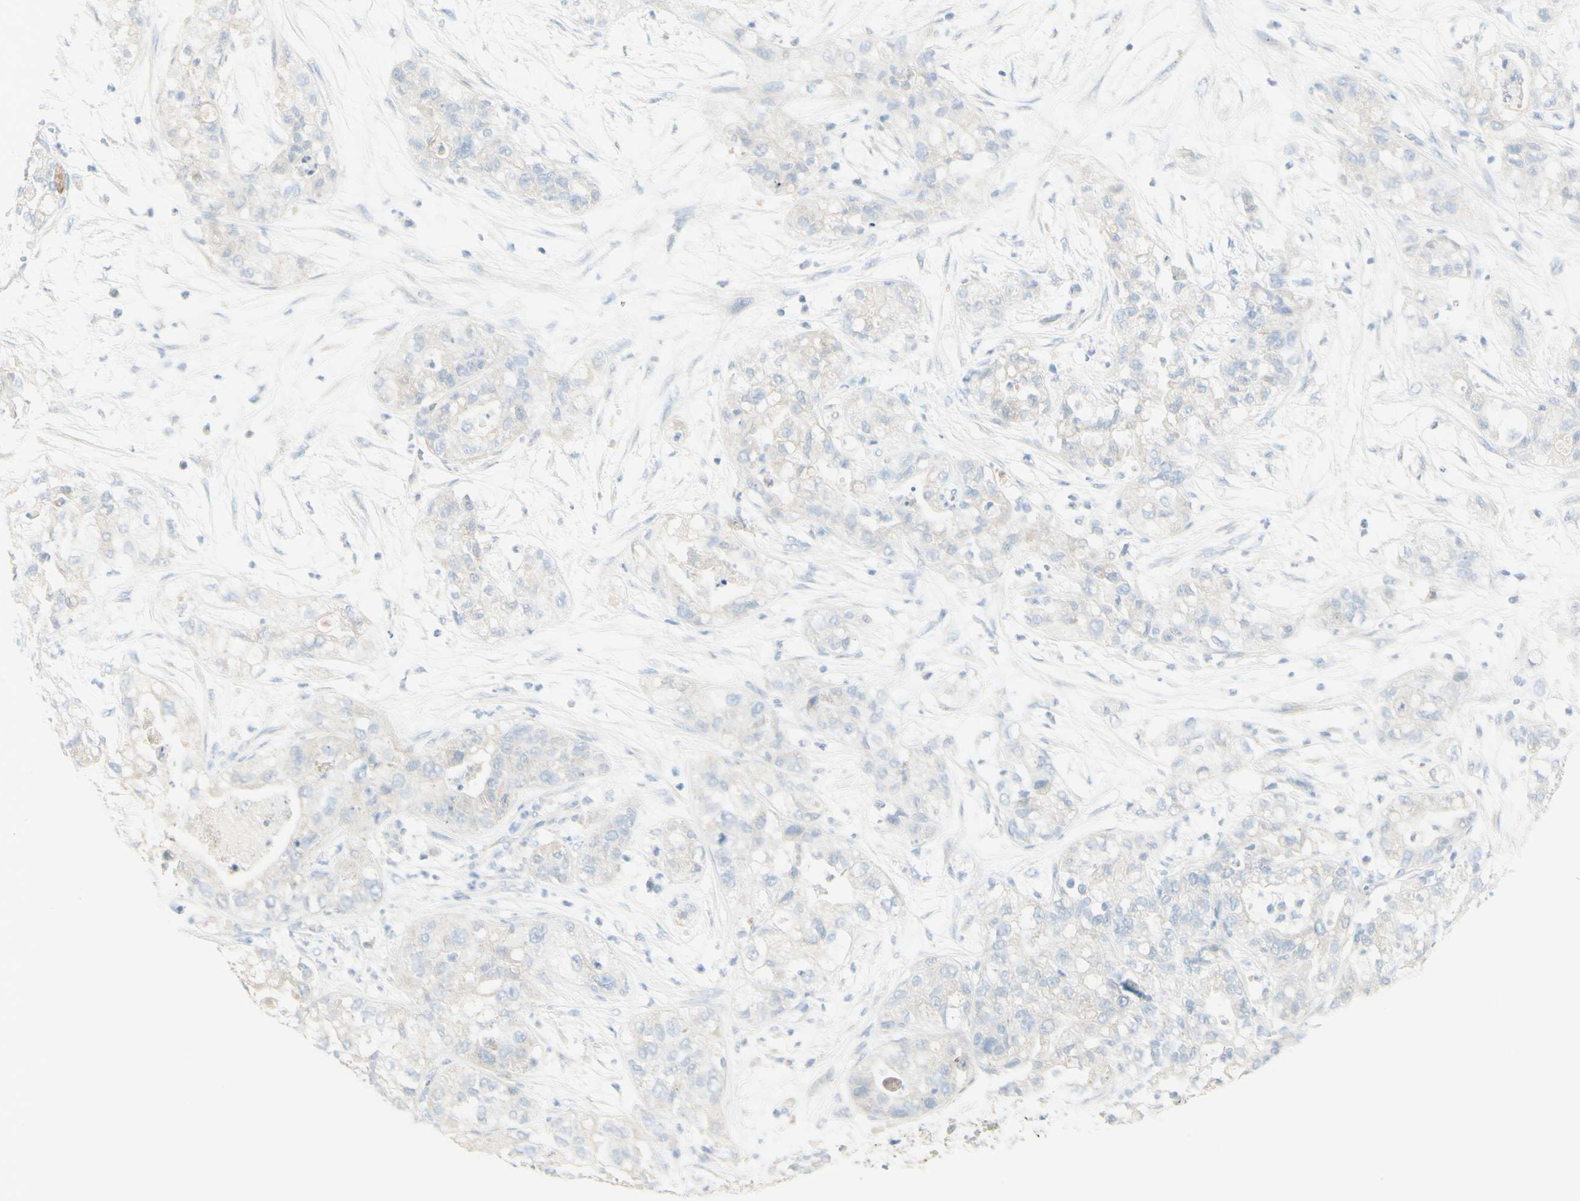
{"staining": {"intensity": "negative", "quantity": "none", "location": "none"}, "tissue": "pancreatic cancer", "cell_type": "Tumor cells", "image_type": "cancer", "snomed": [{"axis": "morphology", "description": "Adenocarcinoma, NOS"}, {"axis": "topography", "description": "Pancreas"}], "caption": "A micrograph of human pancreatic cancer (adenocarcinoma) is negative for staining in tumor cells.", "gene": "ART3", "patient": {"sex": "female", "age": 78}}